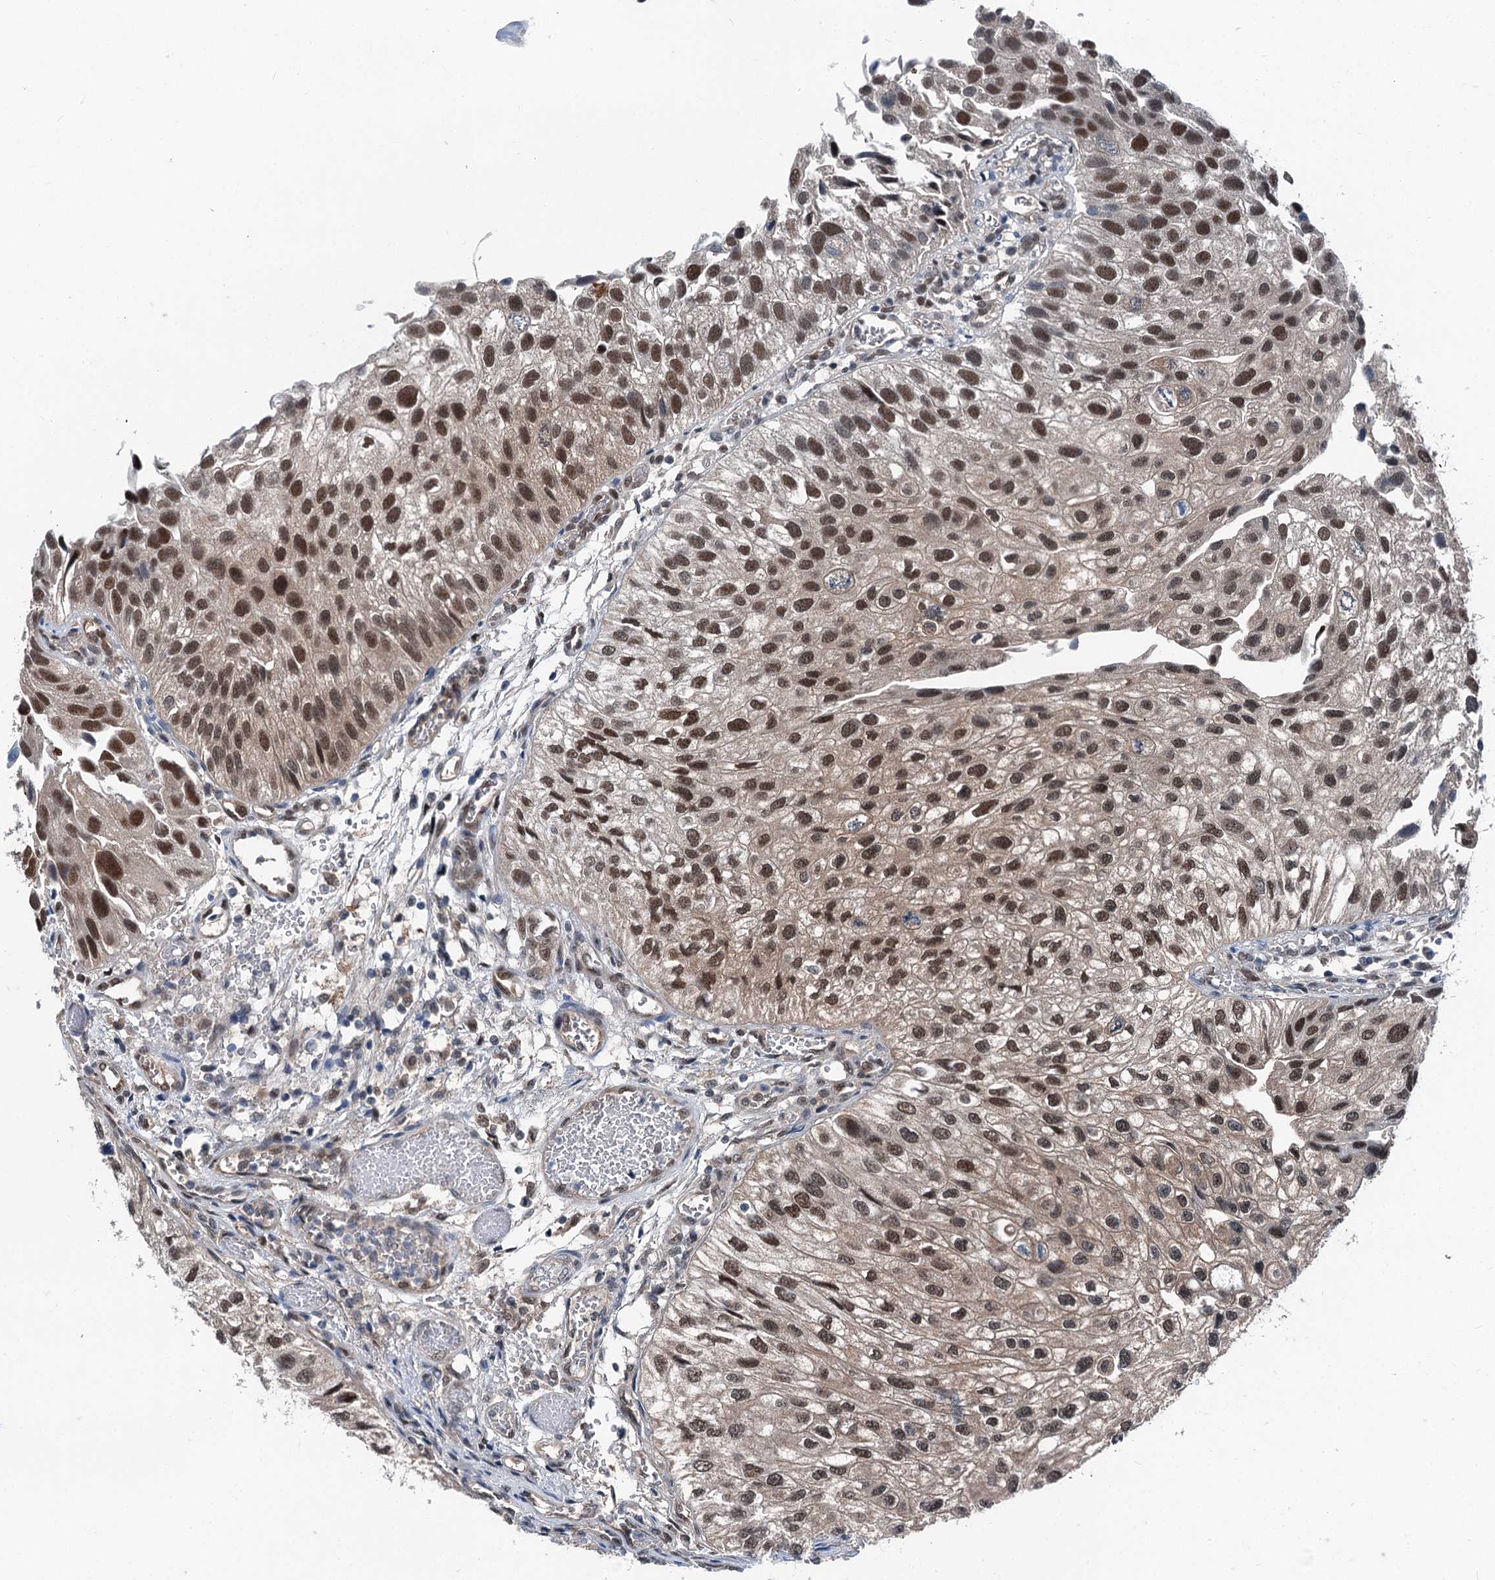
{"staining": {"intensity": "moderate", "quantity": ">75%", "location": "nuclear"}, "tissue": "urothelial cancer", "cell_type": "Tumor cells", "image_type": "cancer", "snomed": [{"axis": "morphology", "description": "Urothelial carcinoma, Low grade"}, {"axis": "topography", "description": "Urinary bladder"}], "caption": "A brown stain highlights moderate nuclear positivity of a protein in human urothelial carcinoma (low-grade) tumor cells.", "gene": "PSMD13", "patient": {"sex": "female", "age": 89}}